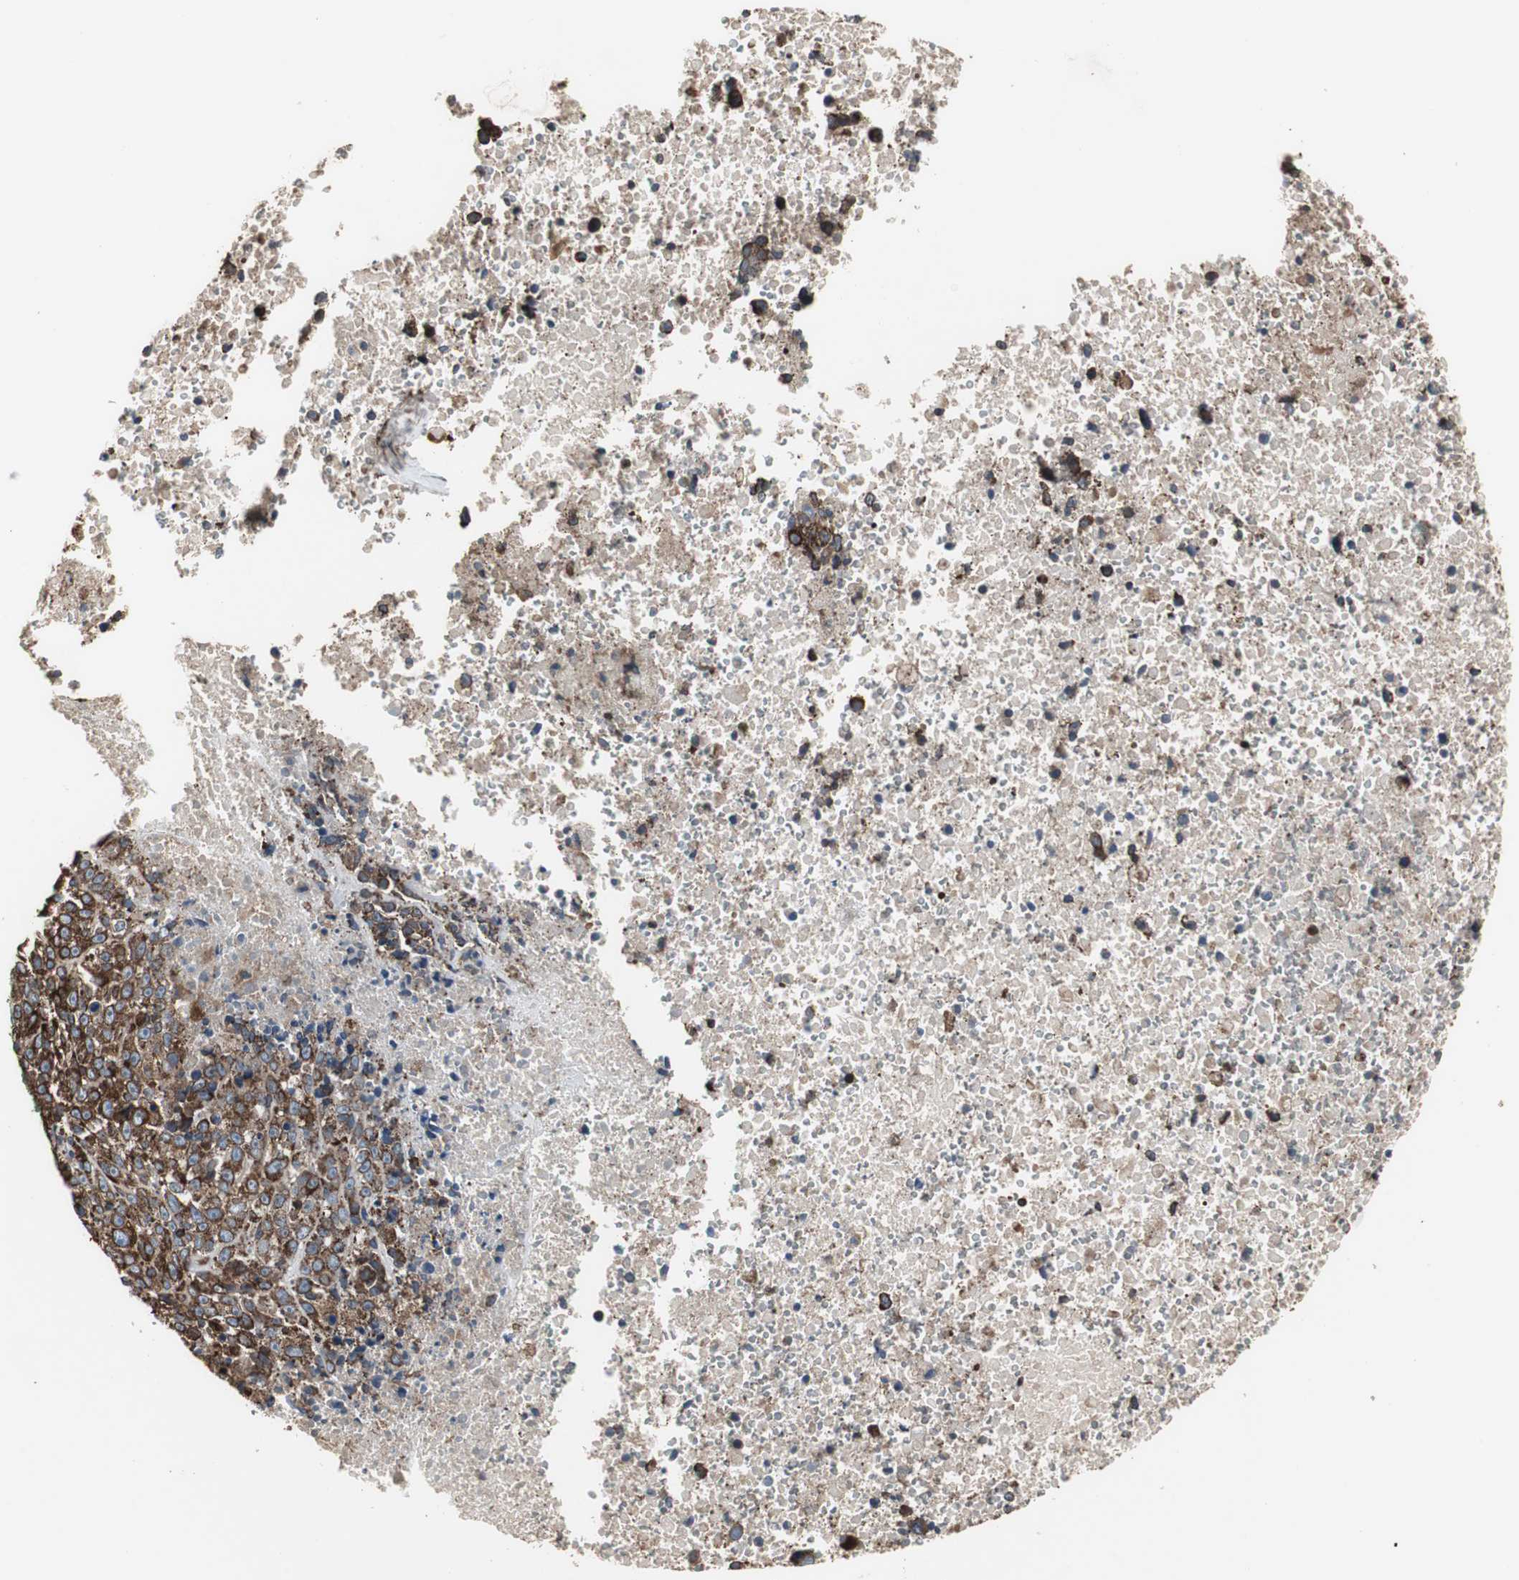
{"staining": {"intensity": "strong", "quantity": ">75%", "location": "cytoplasmic/membranous"}, "tissue": "melanoma", "cell_type": "Tumor cells", "image_type": "cancer", "snomed": [{"axis": "morphology", "description": "Malignant melanoma, Metastatic site"}, {"axis": "topography", "description": "Cerebral cortex"}], "caption": "IHC histopathology image of neoplastic tissue: melanoma stained using immunohistochemistry (IHC) exhibits high levels of strong protein expression localized specifically in the cytoplasmic/membranous of tumor cells, appearing as a cytoplasmic/membranous brown color.", "gene": "CALU", "patient": {"sex": "female", "age": 52}}